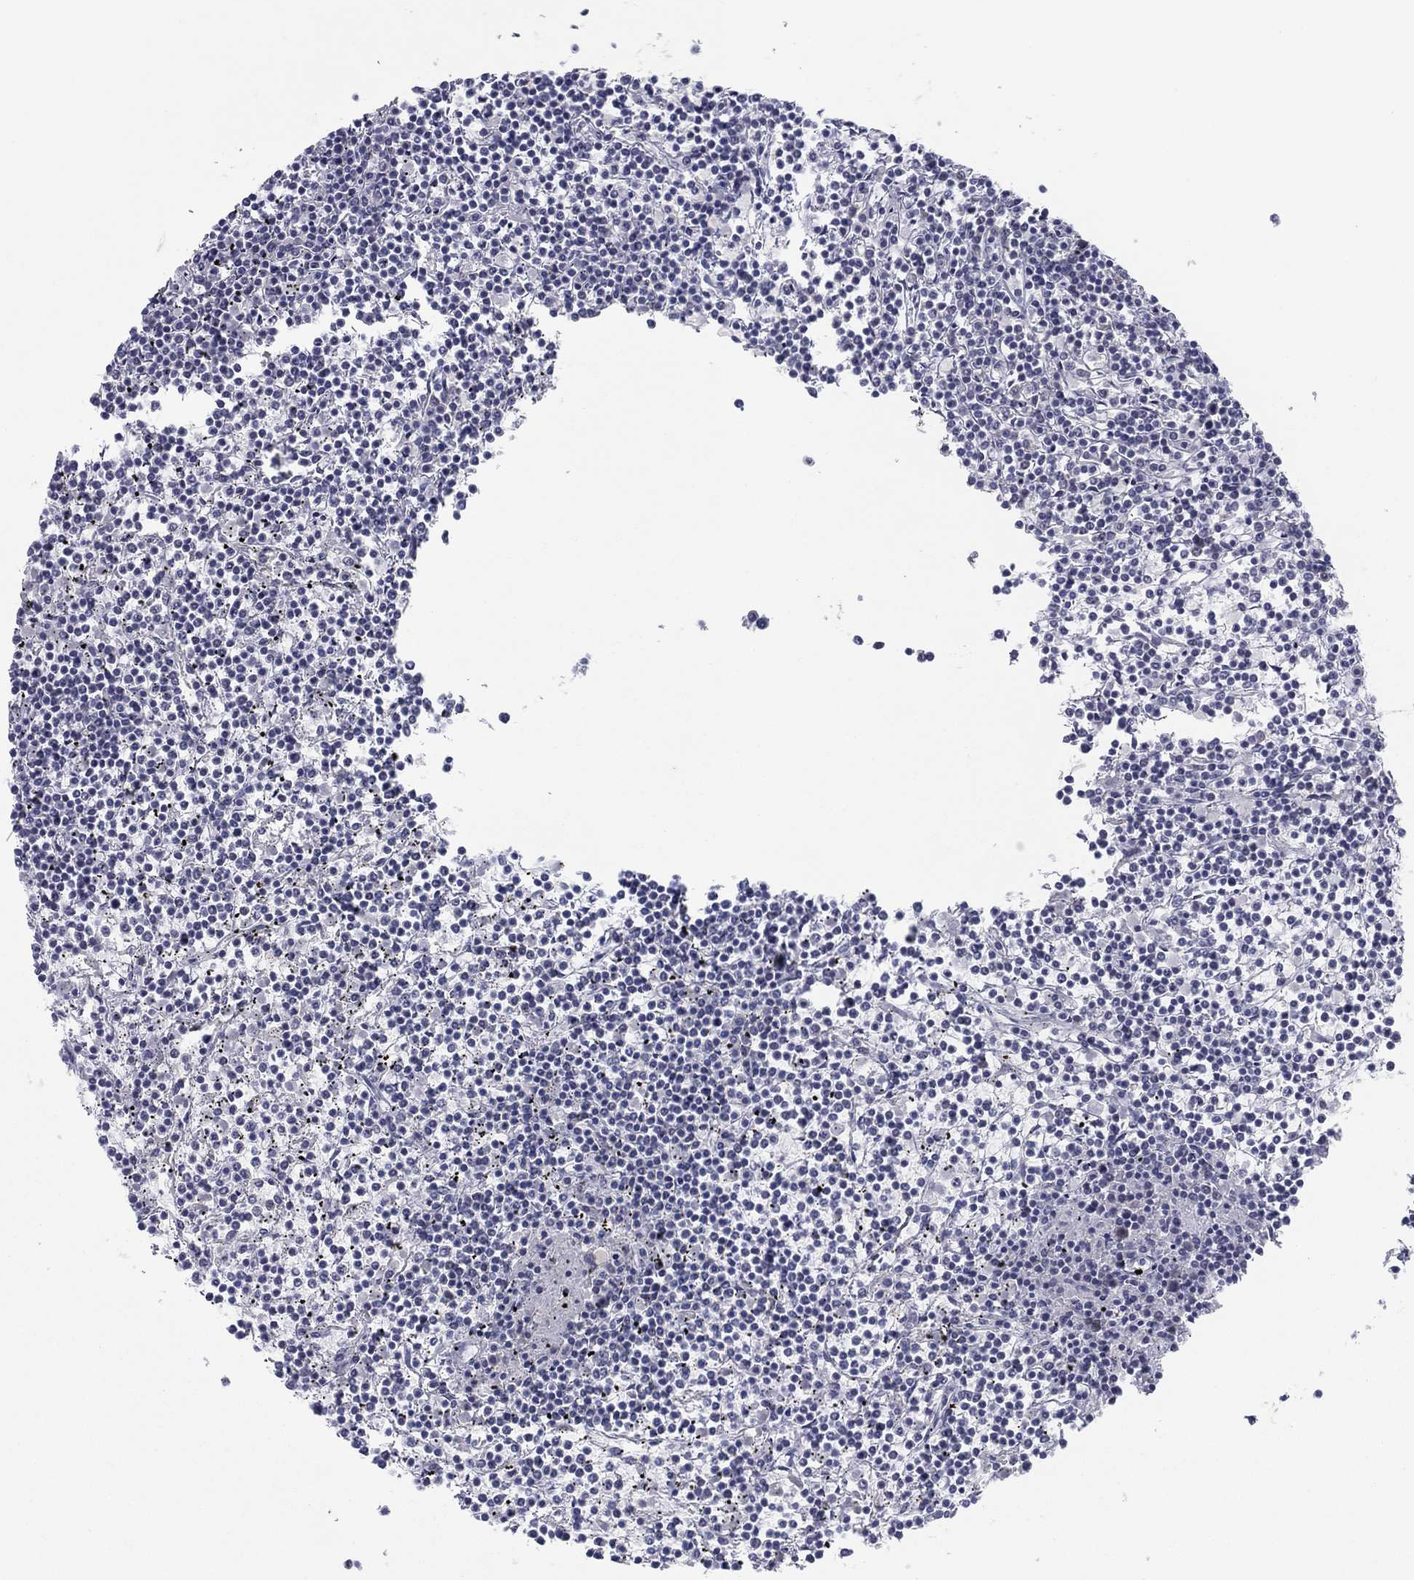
{"staining": {"intensity": "negative", "quantity": "none", "location": "none"}, "tissue": "lymphoma", "cell_type": "Tumor cells", "image_type": "cancer", "snomed": [{"axis": "morphology", "description": "Malignant lymphoma, non-Hodgkin's type, Low grade"}, {"axis": "topography", "description": "Spleen"}], "caption": "An immunohistochemistry histopathology image of low-grade malignant lymphoma, non-Hodgkin's type is shown. There is no staining in tumor cells of low-grade malignant lymphoma, non-Hodgkin's type.", "gene": "SLC22A2", "patient": {"sex": "female", "age": 19}}